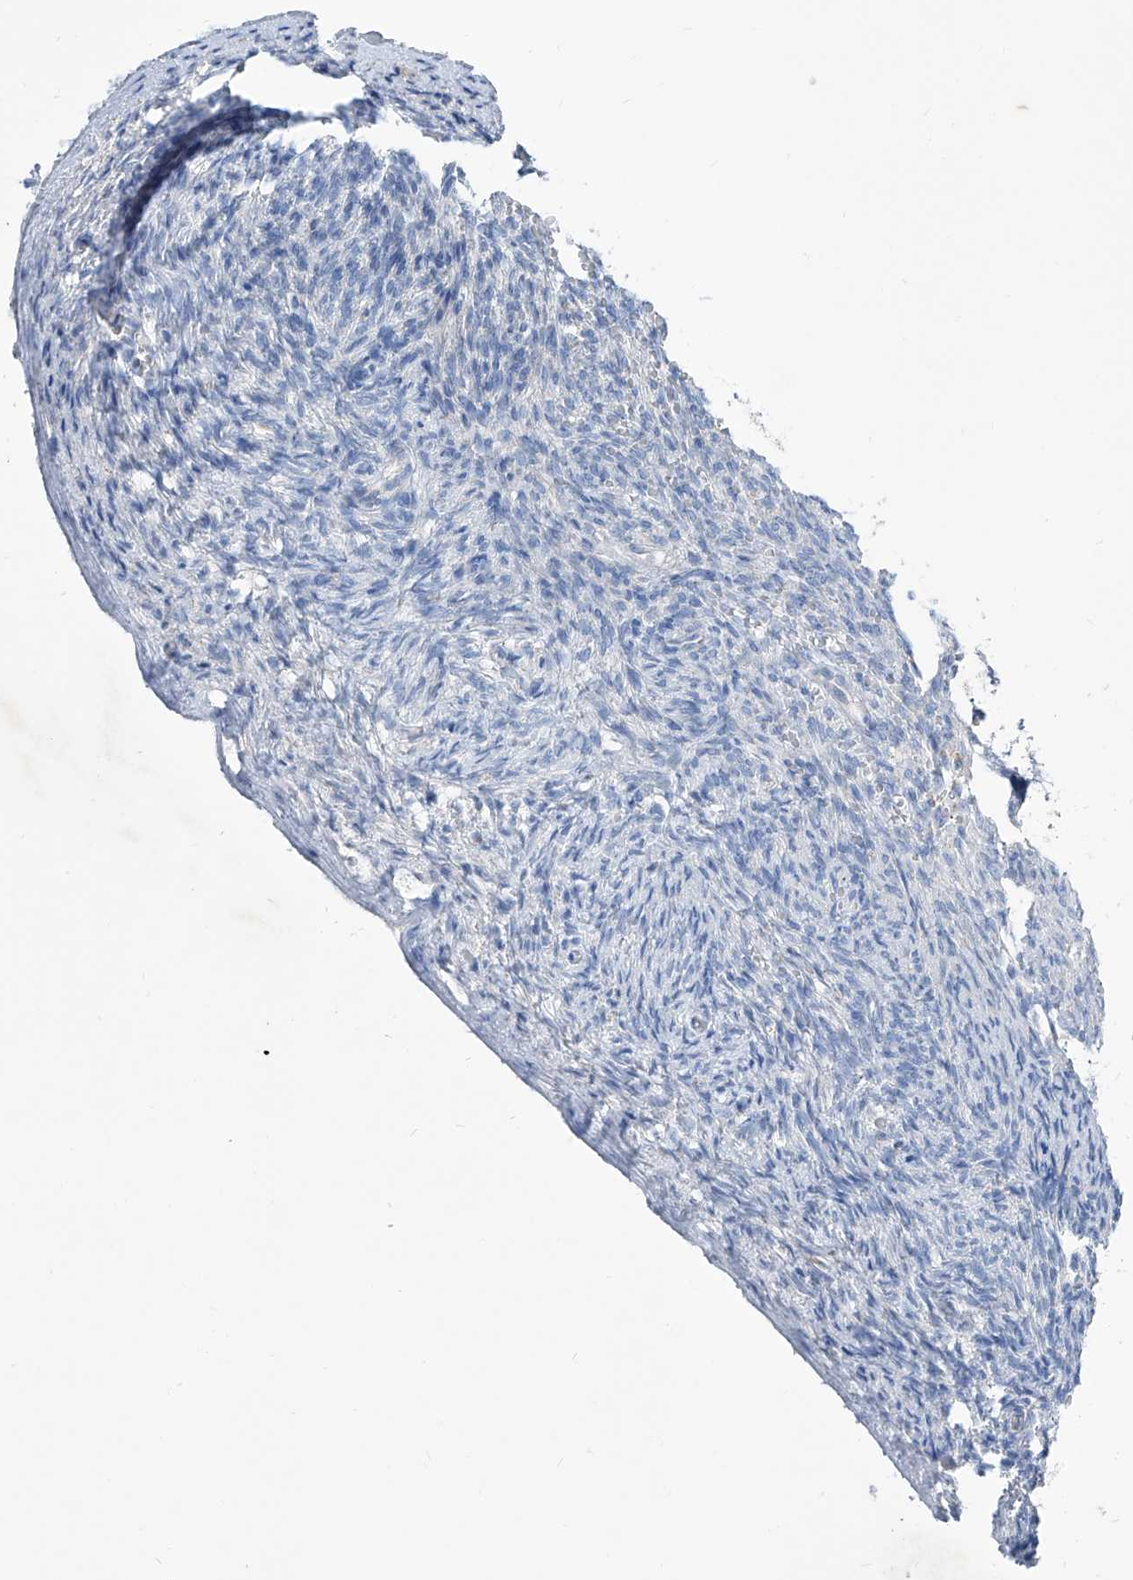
{"staining": {"intensity": "negative", "quantity": "none", "location": "none"}, "tissue": "ovary", "cell_type": "Ovarian stroma cells", "image_type": "normal", "snomed": [{"axis": "morphology", "description": "Normal tissue, NOS"}, {"axis": "topography", "description": "Ovary"}], "caption": "This is a micrograph of immunohistochemistry staining of unremarkable ovary, which shows no expression in ovarian stroma cells. (DAB (3,3'-diaminobenzidine) immunohistochemistry, high magnification).", "gene": "AGPS", "patient": {"sex": "female", "age": 34}}